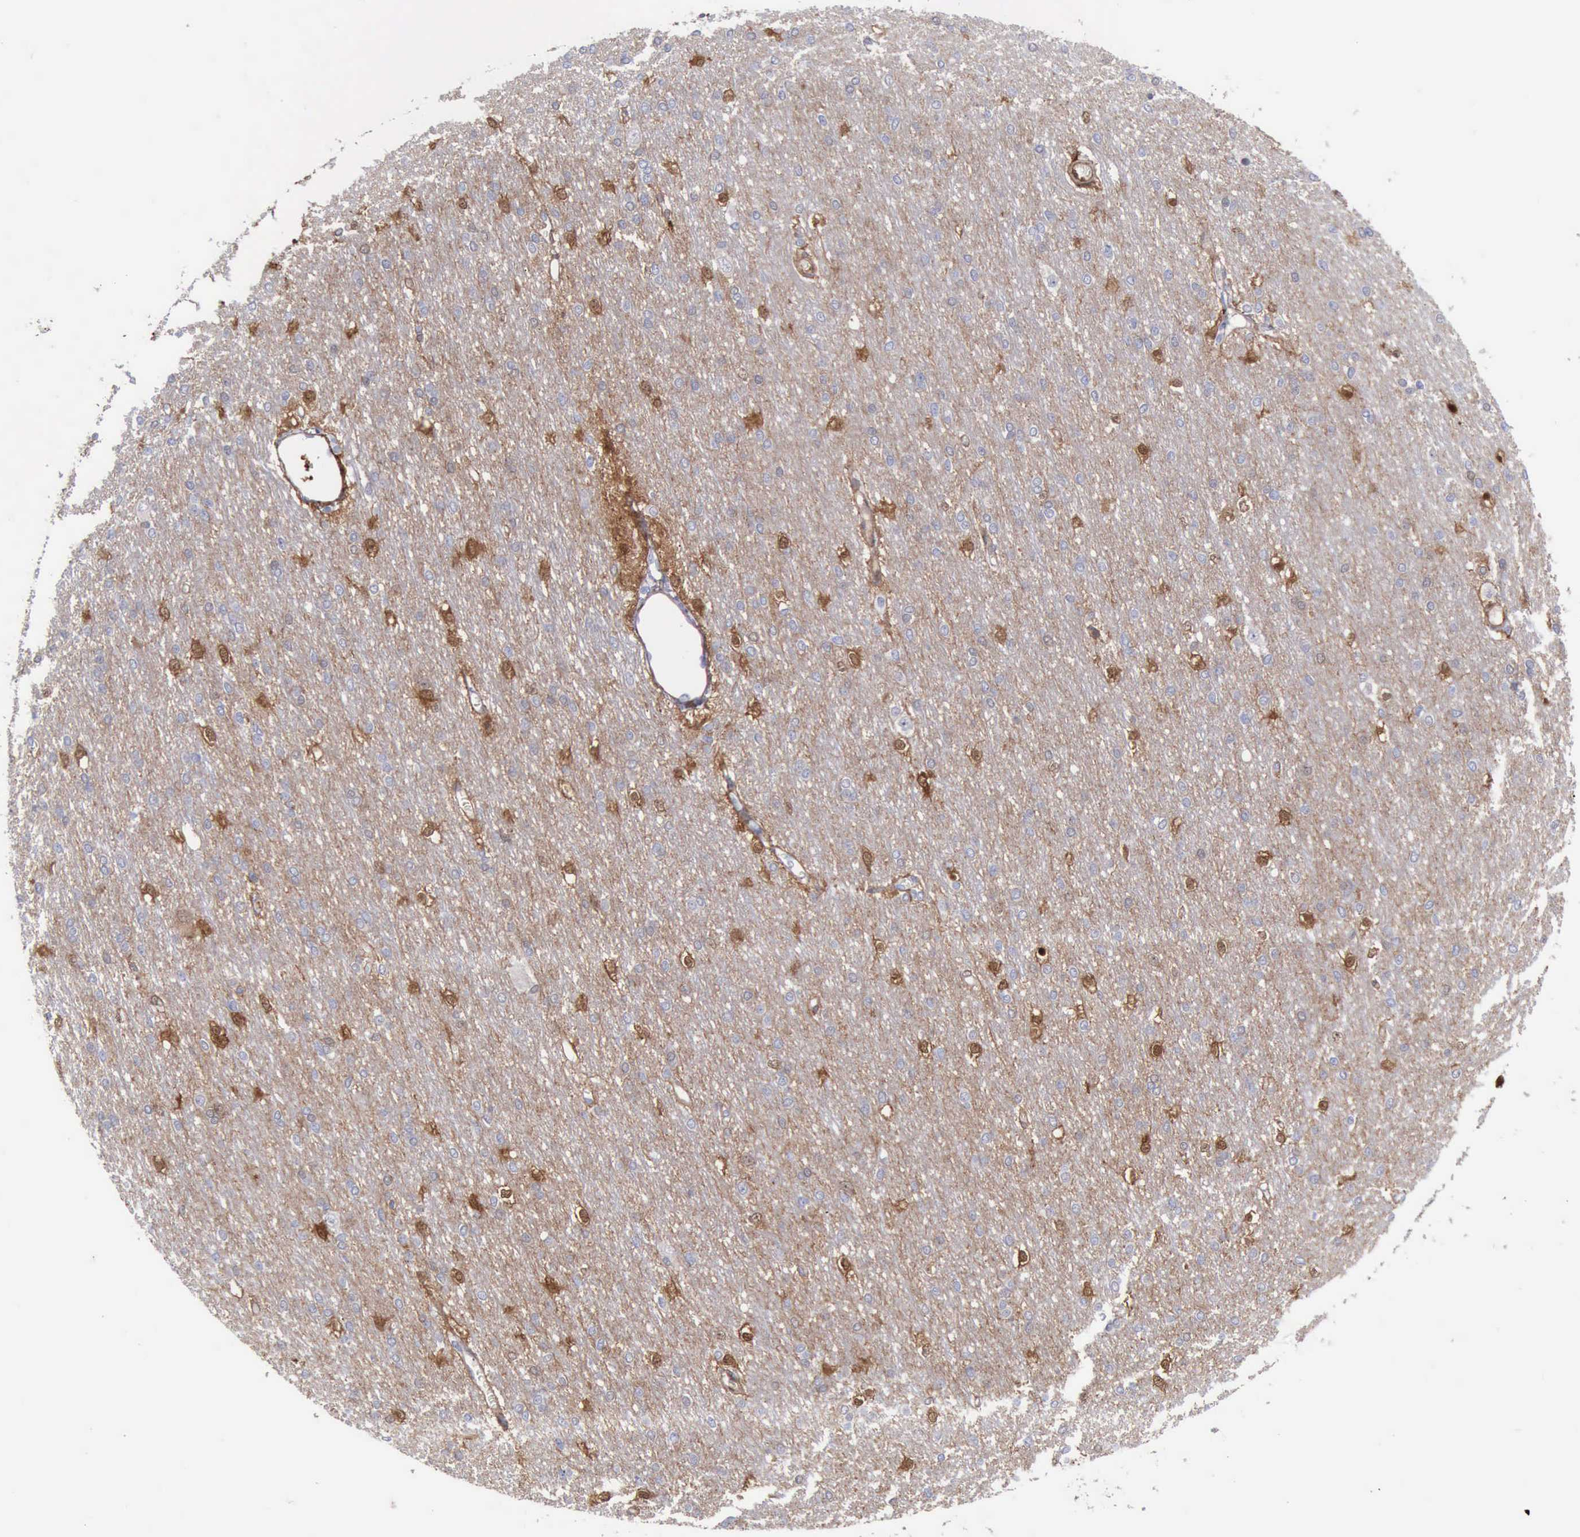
{"staining": {"intensity": "negative", "quantity": "none", "location": "none"}, "tissue": "cerebral cortex", "cell_type": "Endothelial cells", "image_type": "normal", "snomed": [{"axis": "morphology", "description": "Normal tissue, NOS"}, {"axis": "morphology", "description": "Inflammation, NOS"}, {"axis": "topography", "description": "Cerebral cortex"}], "caption": "This is an immunohistochemistry photomicrograph of benign human cerebral cortex. There is no staining in endothelial cells.", "gene": "FHL1", "patient": {"sex": "male", "age": 6}}